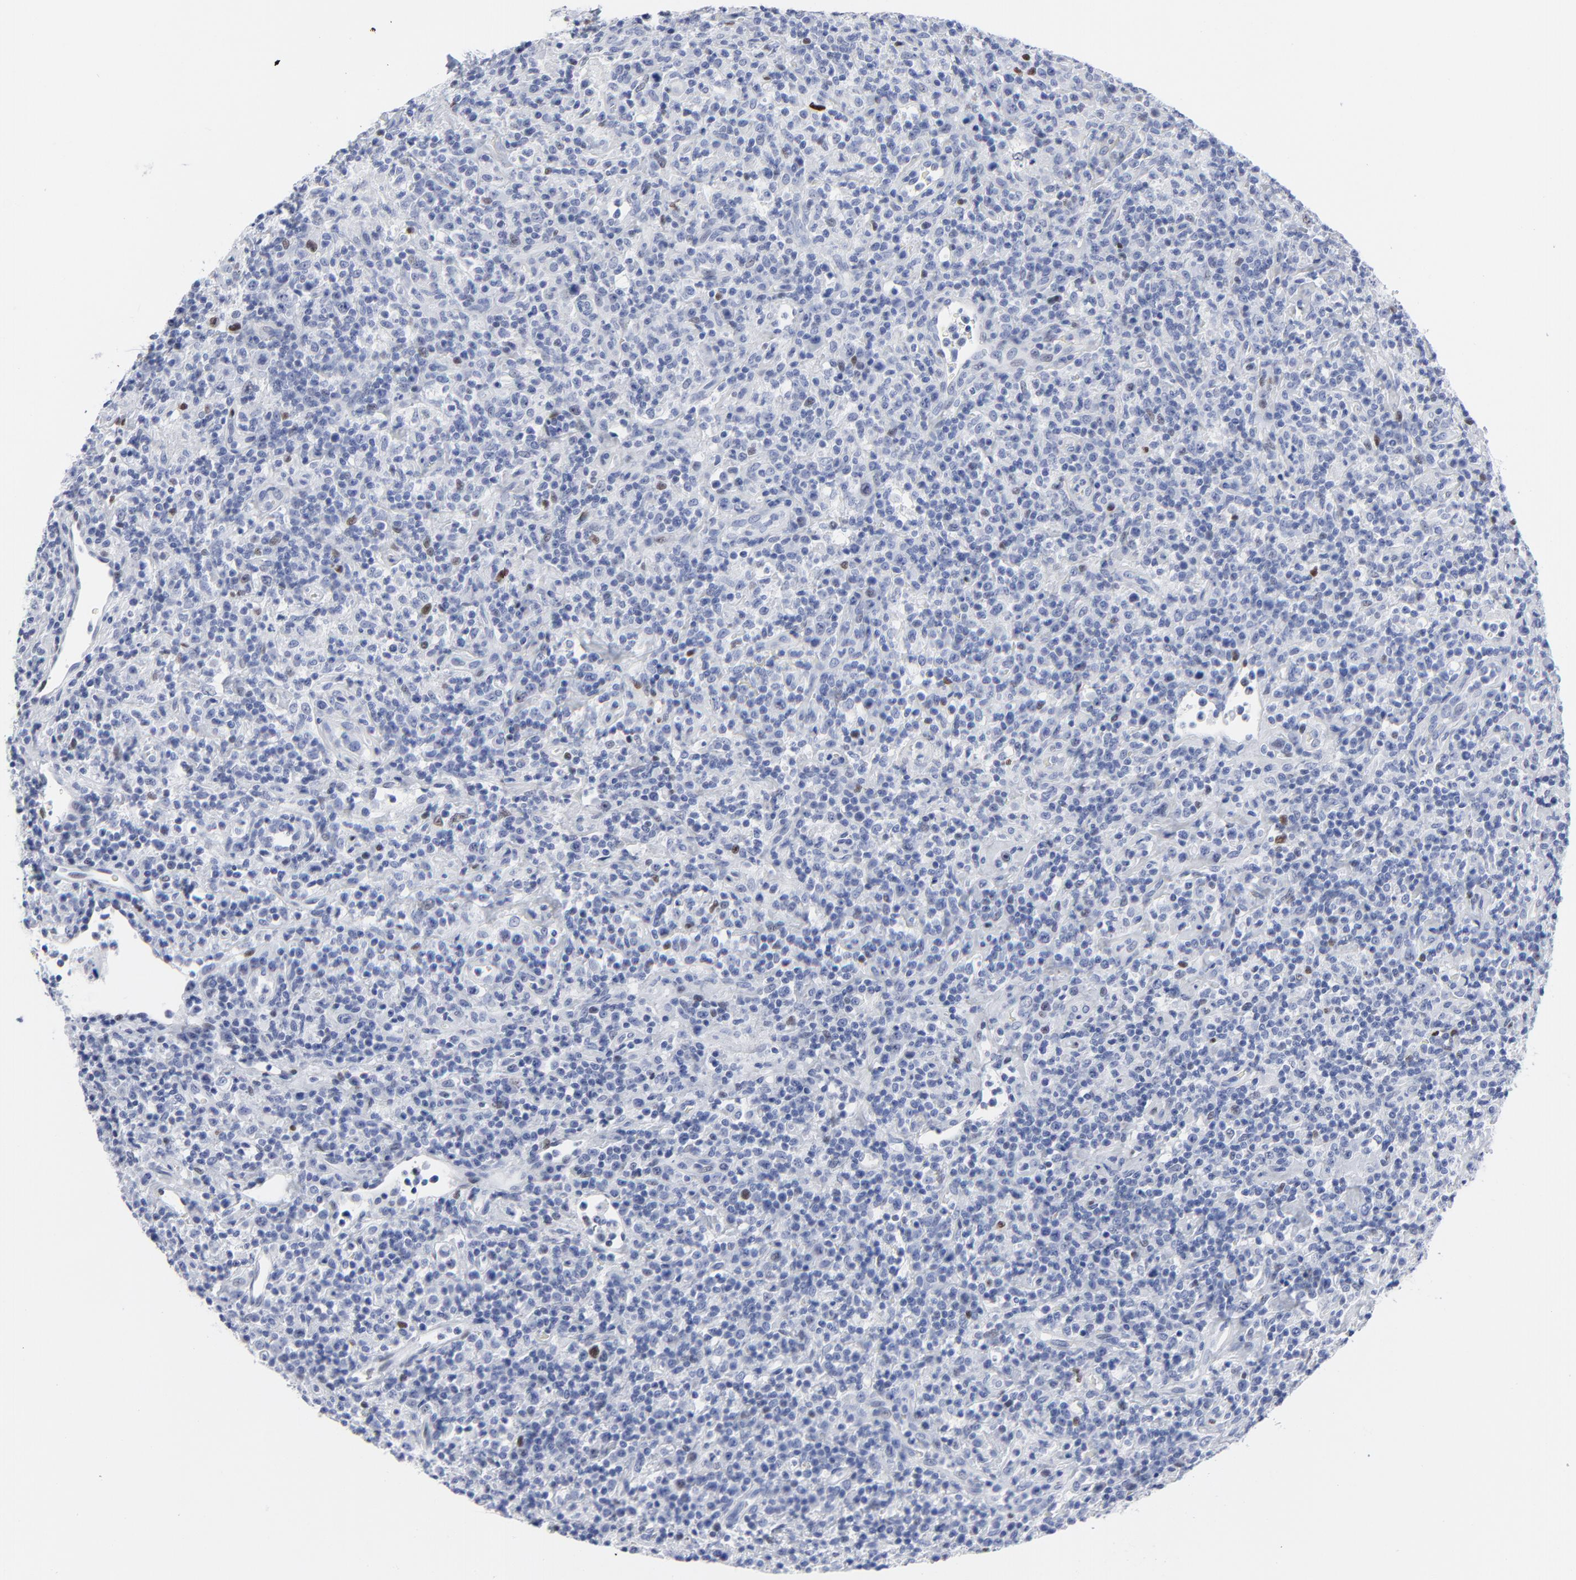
{"staining": {"intensity": "weak", "quantity": "<25%", "location": "nuclear"}, "tissue": "lymphoma", "cell_type": "Tumor cells", "image_type": "cancer", "snomed": [{"axis": "morphology", "description": "Hodgkin's disease, NOS"}, {"axis": "topography", "description": "Lymph node"}], "caption": "DAB (3,3'-diaminobenzidine) immunohistochemical staining of human lymphoma exhibits no significant expression in tumor cells. Brightfield microscopy of immunohistochemistry (IHC) stained with DAB (3,3'-diaminobenzidine) (brown) and hematoxylin (blue), captured at high magnification.", "gene": "JUN", "patient": {"sex": "male", "age": 65}}